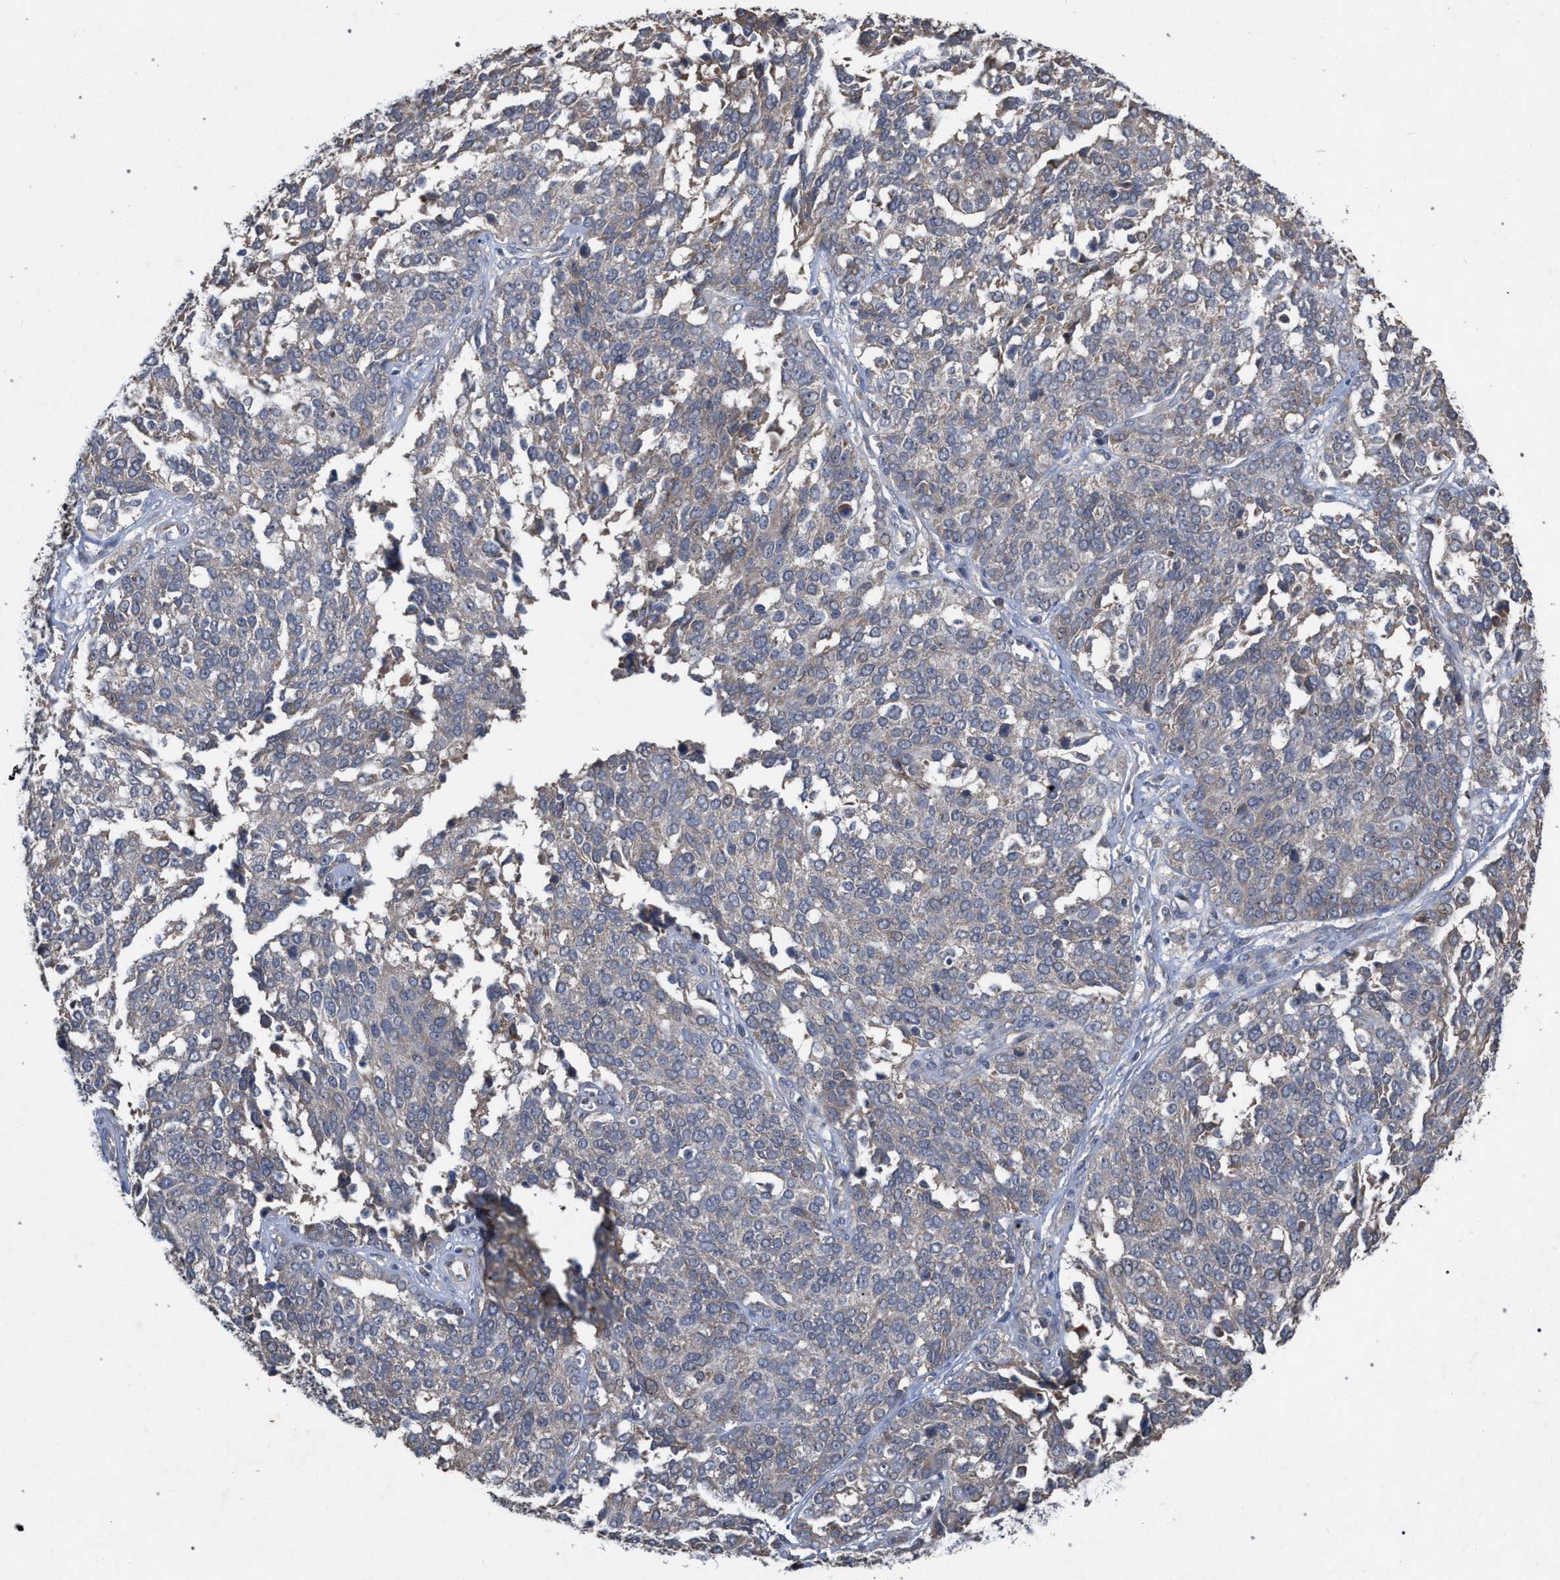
{"staining": {"intensity": "negative", "quantity": "none", "location": "none"}, "tissue": "ovarian cancer", "cell_type": "Tumor cells", "image_type": "cancer", "snomed": [{"axis": "morphology", "description": "Cystadenocarcinoma, serous, NOS"}, {"axis": "topography", "description": "Ovary"}], "caption": "Immunohistochemistry (IHC) of ovarian cancer reveals no expression in tumor cells. (DAB (3,3'-diaminobenzidine) immunohistochemistry visualized using brightfield microscopy, high magnification).", "gene": "SLC4A4", "patient": {"sex": "female", "age": 44}}